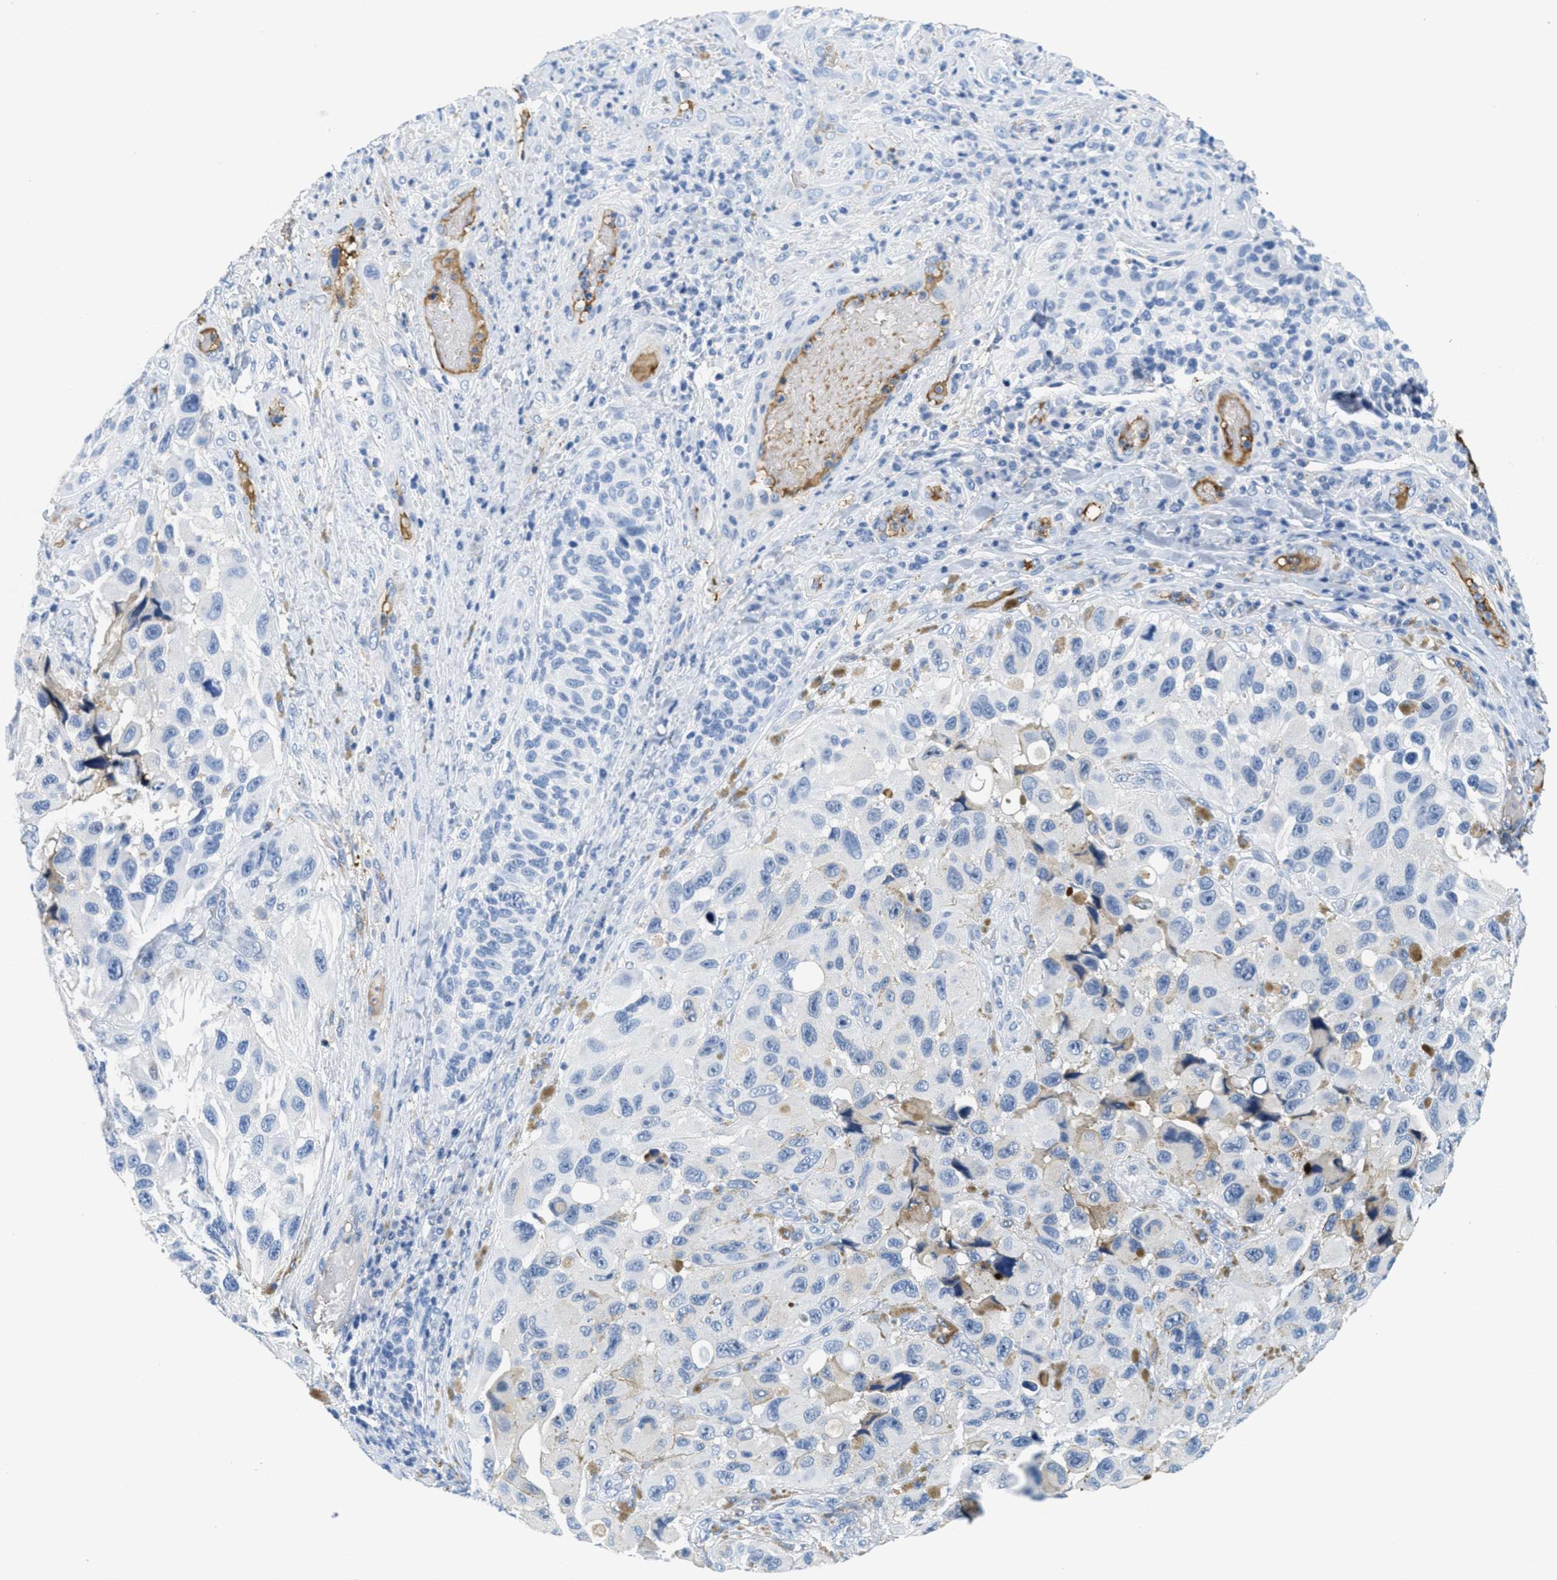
{"staining": {"intensity": "negative", "quantity": "none", "location": "none"}, "tissue": "melanoma", "cell_type": "Tumor cells", "image_type": "cancer", "snomed": [{"axis": "morphology", "description": "Malignant melanoma, NOS"}, {"axis": "topography", "description": "Skin"}], "caption": "High magnification brightfield microscopy of malignant melanoma stained with DAB (brown) and counterstained with hematoxylin (blue): tumor cells show no significant staining.", "gene": "SERPINA1", "patient": {"sex": "female", "age": 73}}